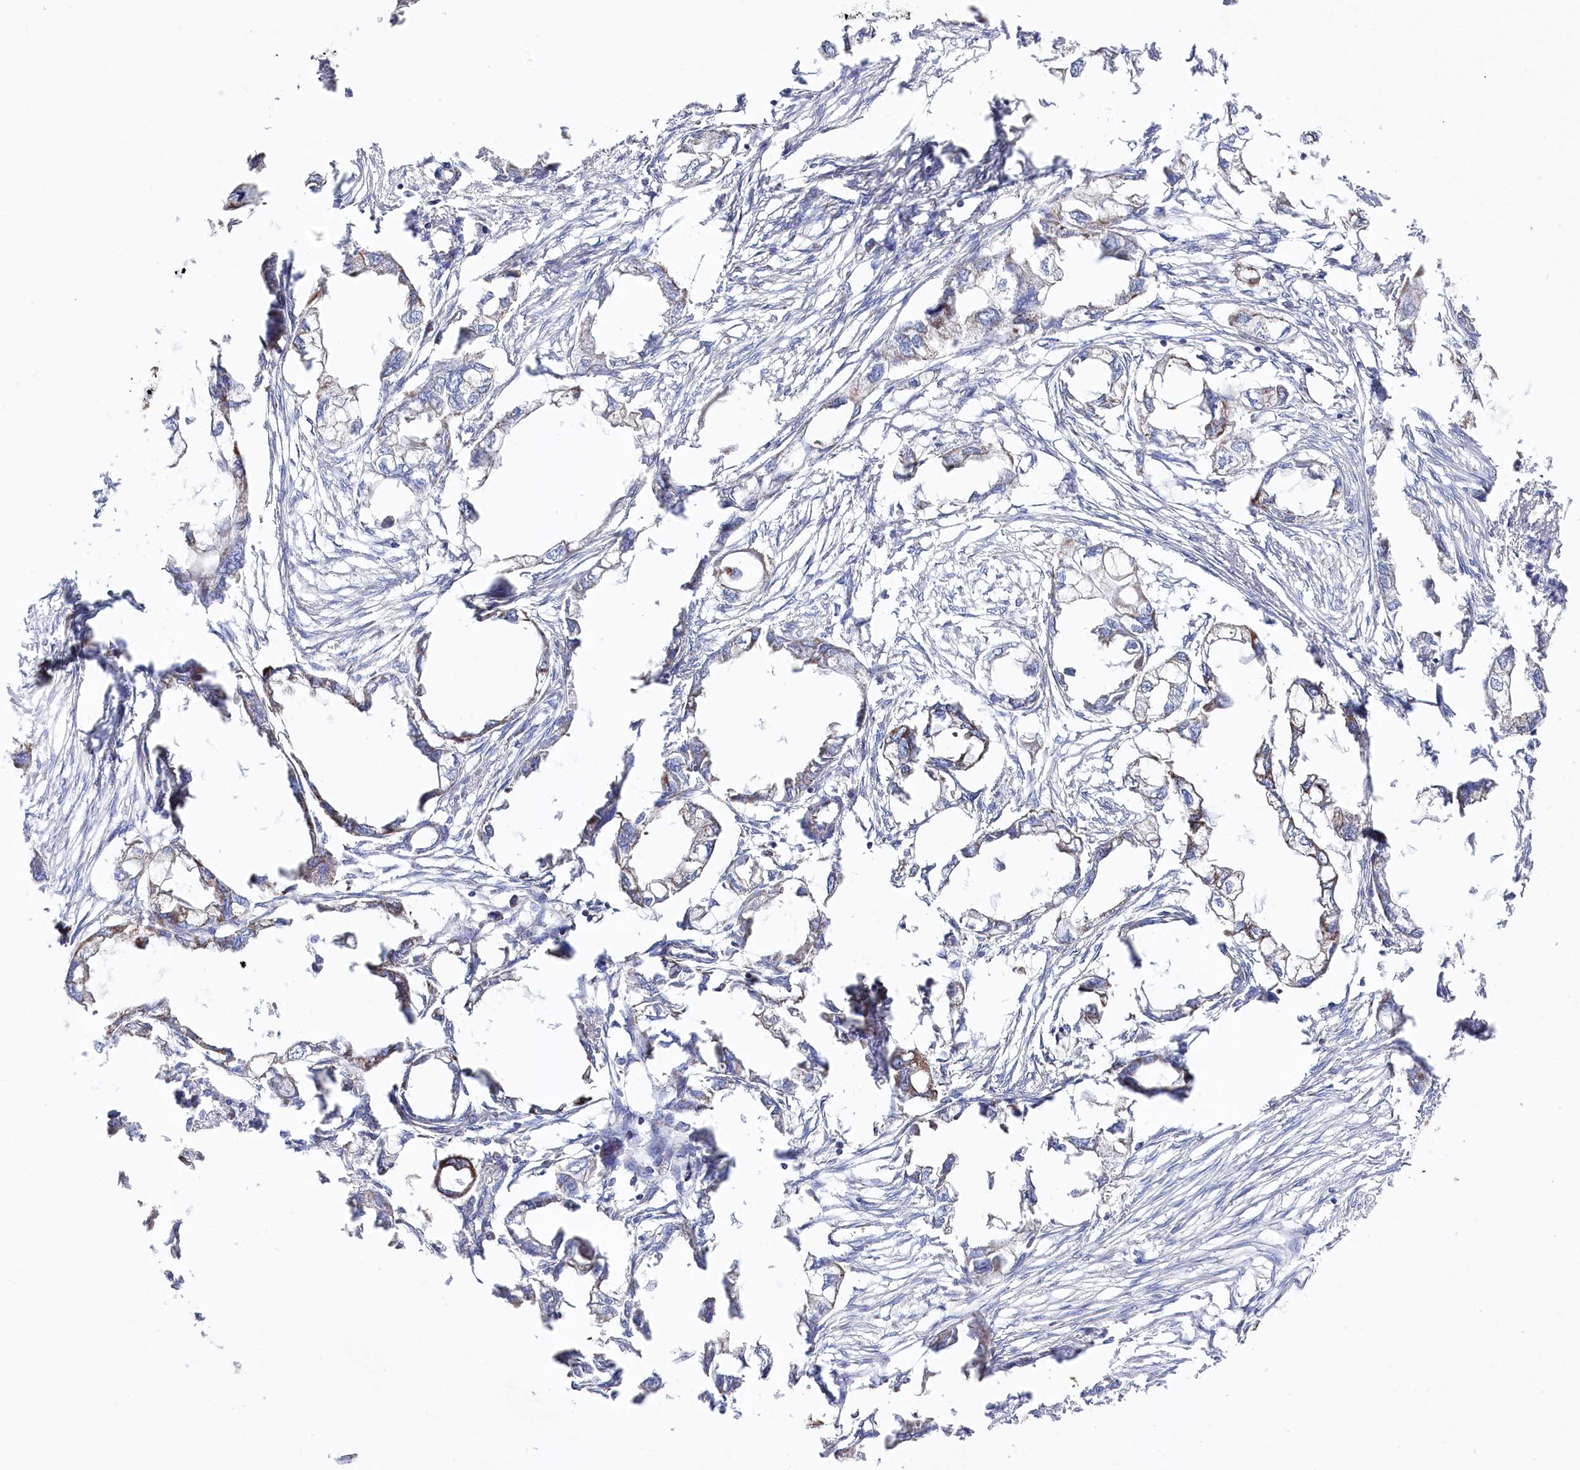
{"staining": {"intensity": "weak", "quantity": "<25%", "location": "cytoplasmic/membranous"}, "tissue": "endometrial cancer", "cell_type": "Tumor cells", "image_type": "cancer", "snomed": [{"axis": "morphology", "description": "Adenocarcinoma, NOS"}, {"axis": "morphology", "description": "Adenocarcinoma, metastatic, NOS"}, {"axis": "topography", "description": "Adipose tissue"}, {"axis": "topography", "description": "Endometrium"}], "caption": "Tumor cells show no significant staining in endometrial cancer (metastatic adenocarcinoma).", "gene": "GLS2", "patient": {"sex": "female", "age": 67}}